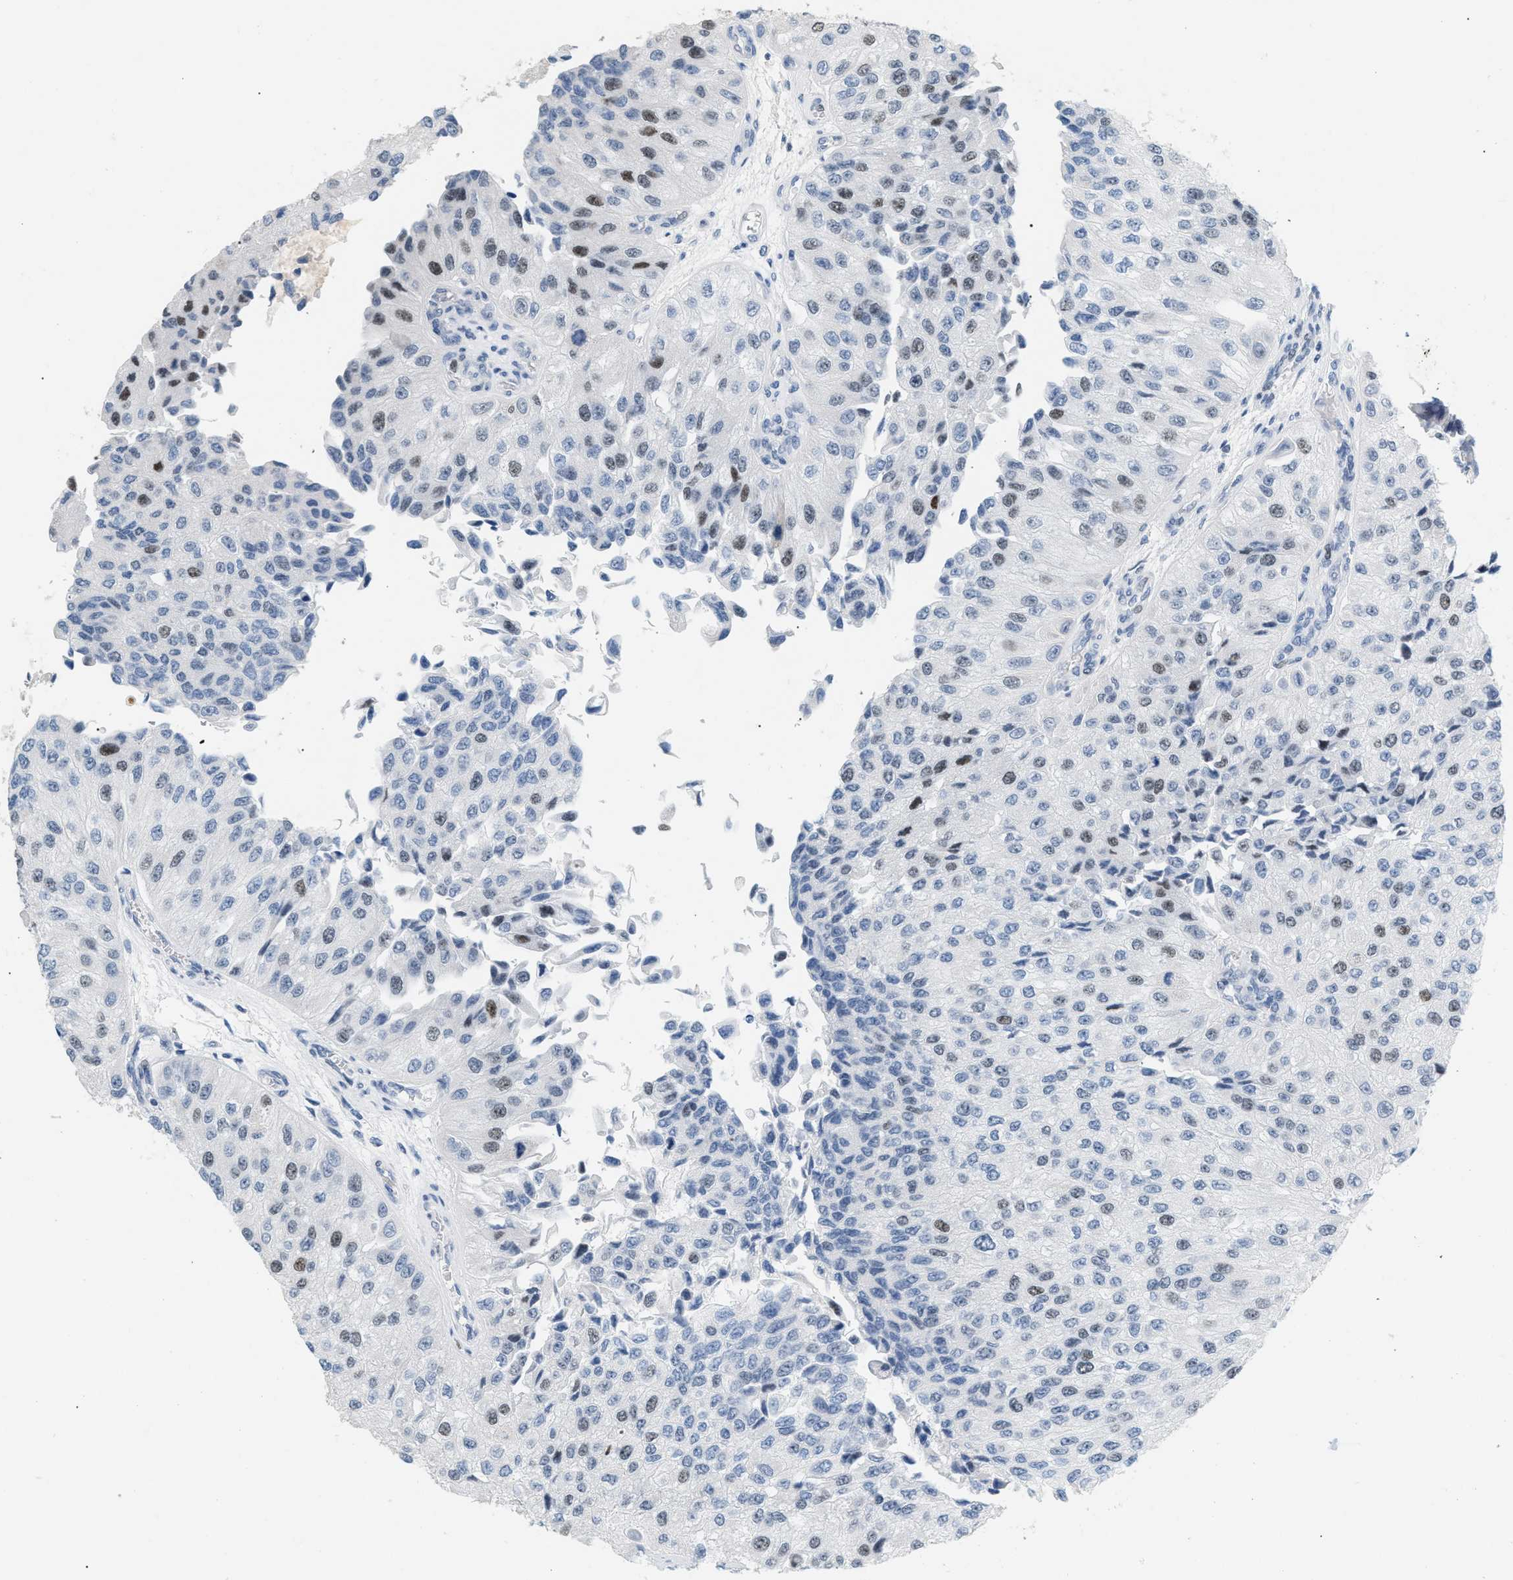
{"staining": {"intensity": "moderate", "quantity": "<25%", "location": "nuclear"}, "tissue": "urothelial cancer", "cell_type": "Tumor cells", "image_type": "cancer", "snomed": [{"axis": "morphology", "description": "Urothelial carcinoma, High grade"}, {"axis": "topography", "description": "Kidney"}, {"axis": "topography", "description": "Urinary bladder"}], "caption": "The immunohistochemical stain highlights moderate nuclear staining in tumor cells of urothelial cancer tissue.", "gene": "MCM7", "patient": {"sex": "male", "age": 77}}